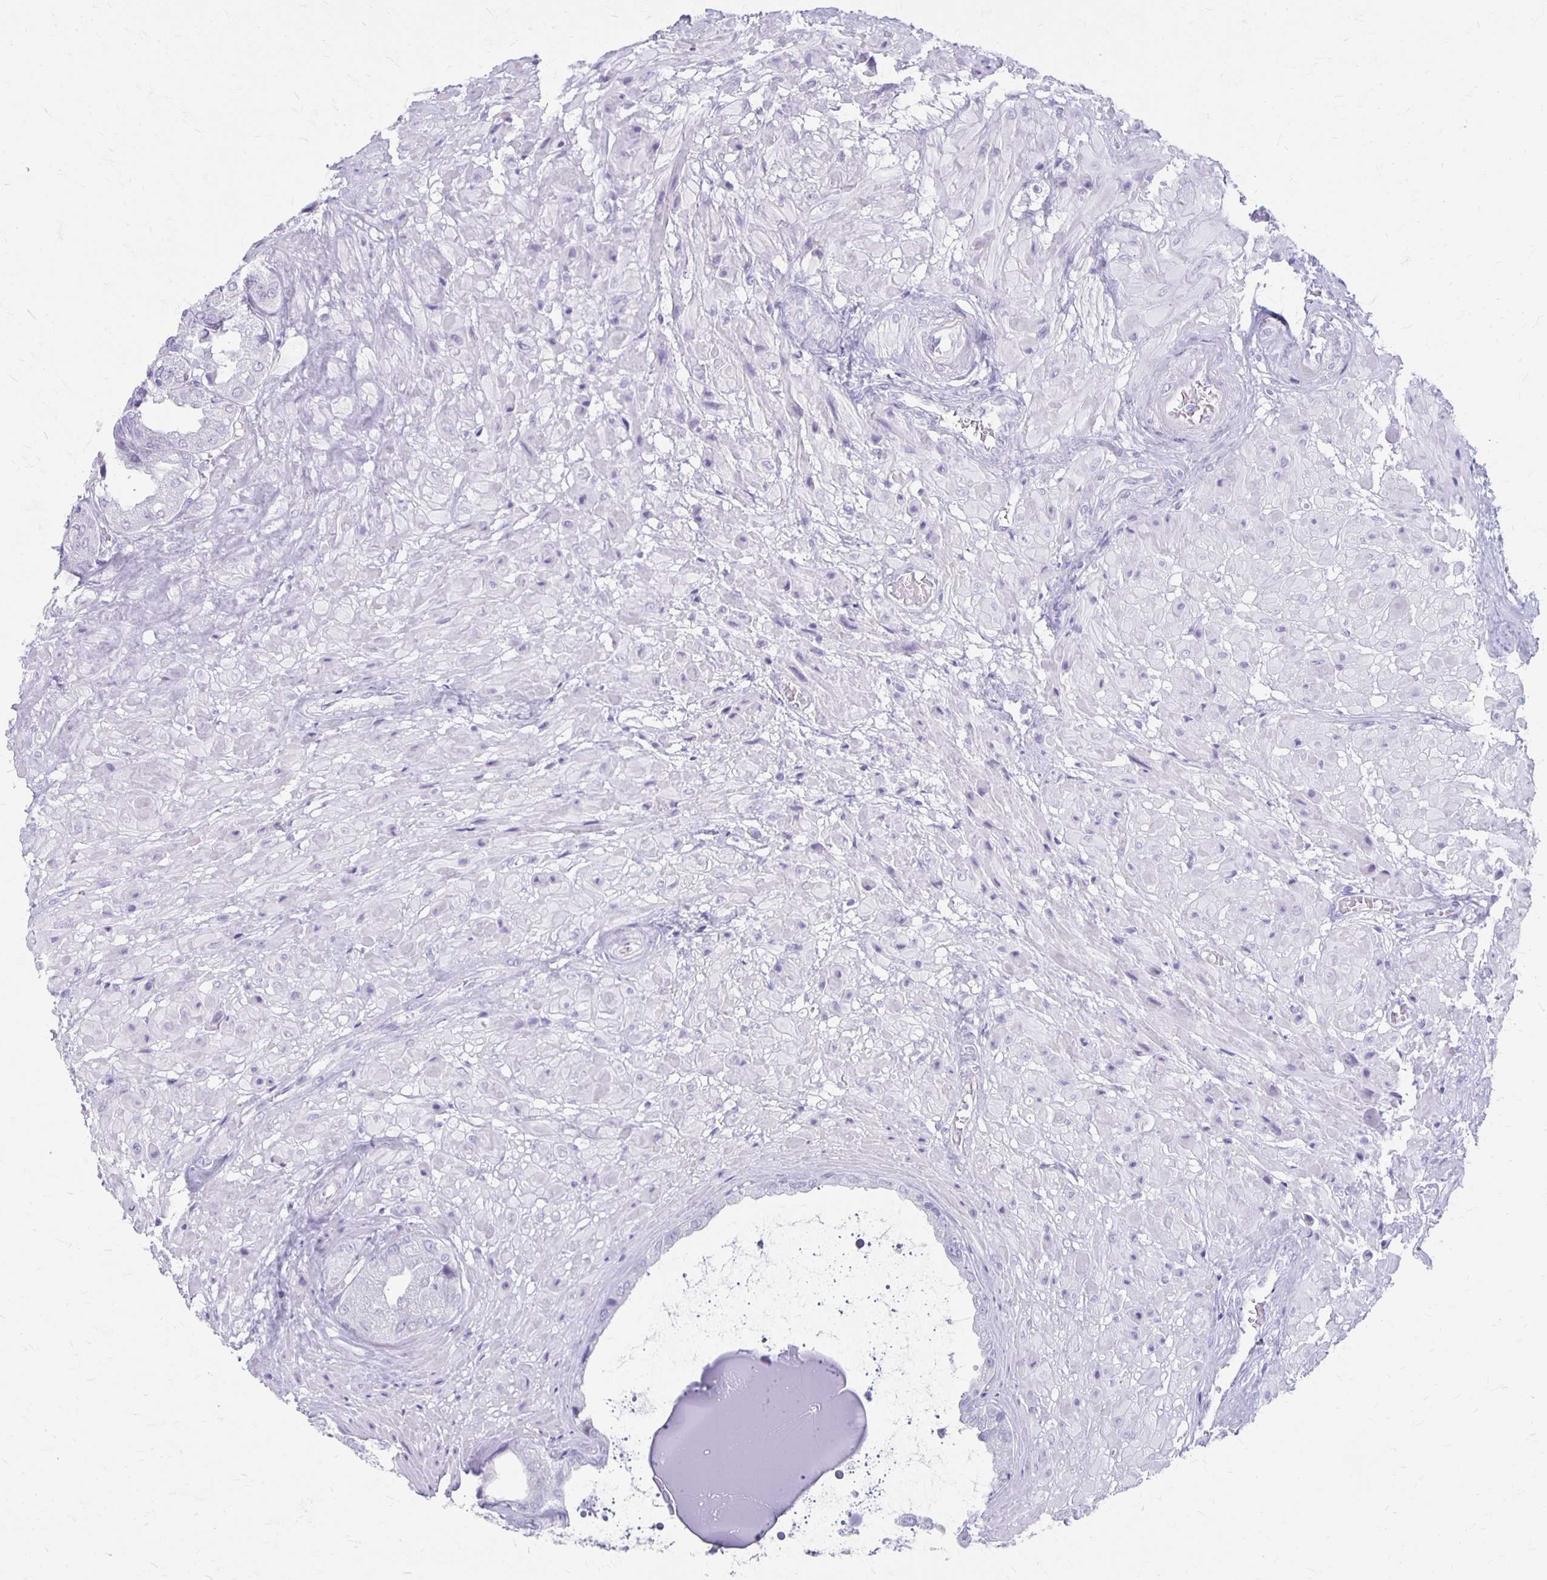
{"staining": {"intensity": "negative", "quantity": "none", "location": "none"}, "tissue": "seminal vesicle", "cell_type": "Glandular cells", "image_type": "normal", "snomed": [{"axis": "morphology", "description": "Normal tissue, NOS"}, {"axis": "topography", "description": "Seminal veicle"}], "caption": "Glandular cells show no significant protein expression in unremarkable seminal vesicle.", "gene": "MAGEC2", "patient": {"sex": "male", "age": 55}}